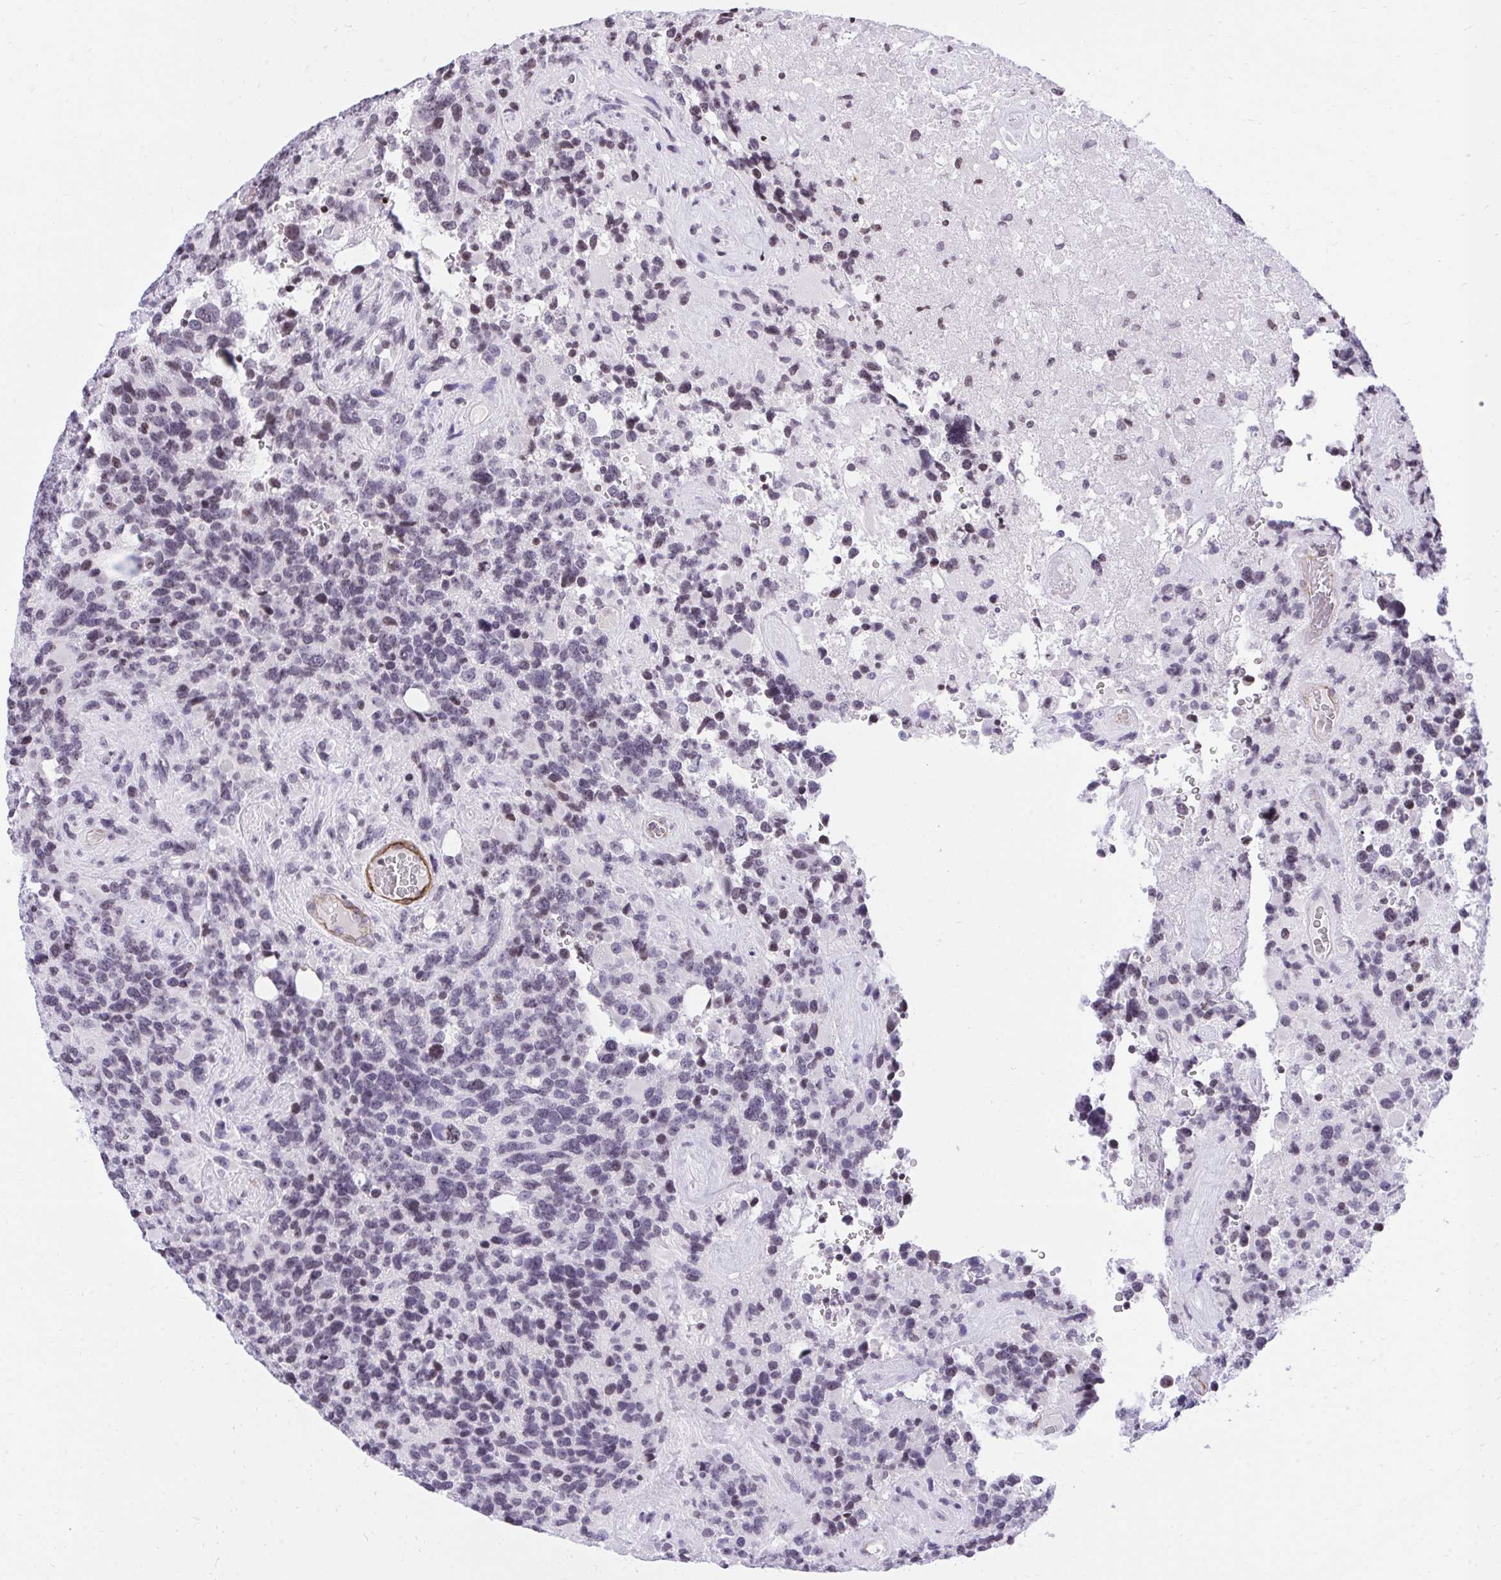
{"staining": {"intensity": "weak", "quantity": "<25%", "location": "nuclear"}, "tissue": "glioma", "cell_type": "Tumor cells", "image_type": "cancer", "snomed": [{"axis": "morphology", "description": "Glioma, malignant, High grade"}, {"axis": "topography", "description": "Brain"}], "caption": "This photomicrograph is of glioma stained with immunohistochemistry to label a protein in brown with the nuclei are counter-stained blue. There is no expression in tumor cells.", "gene": "KCNN4", "patient": {"sex": "female", "age": 40}}